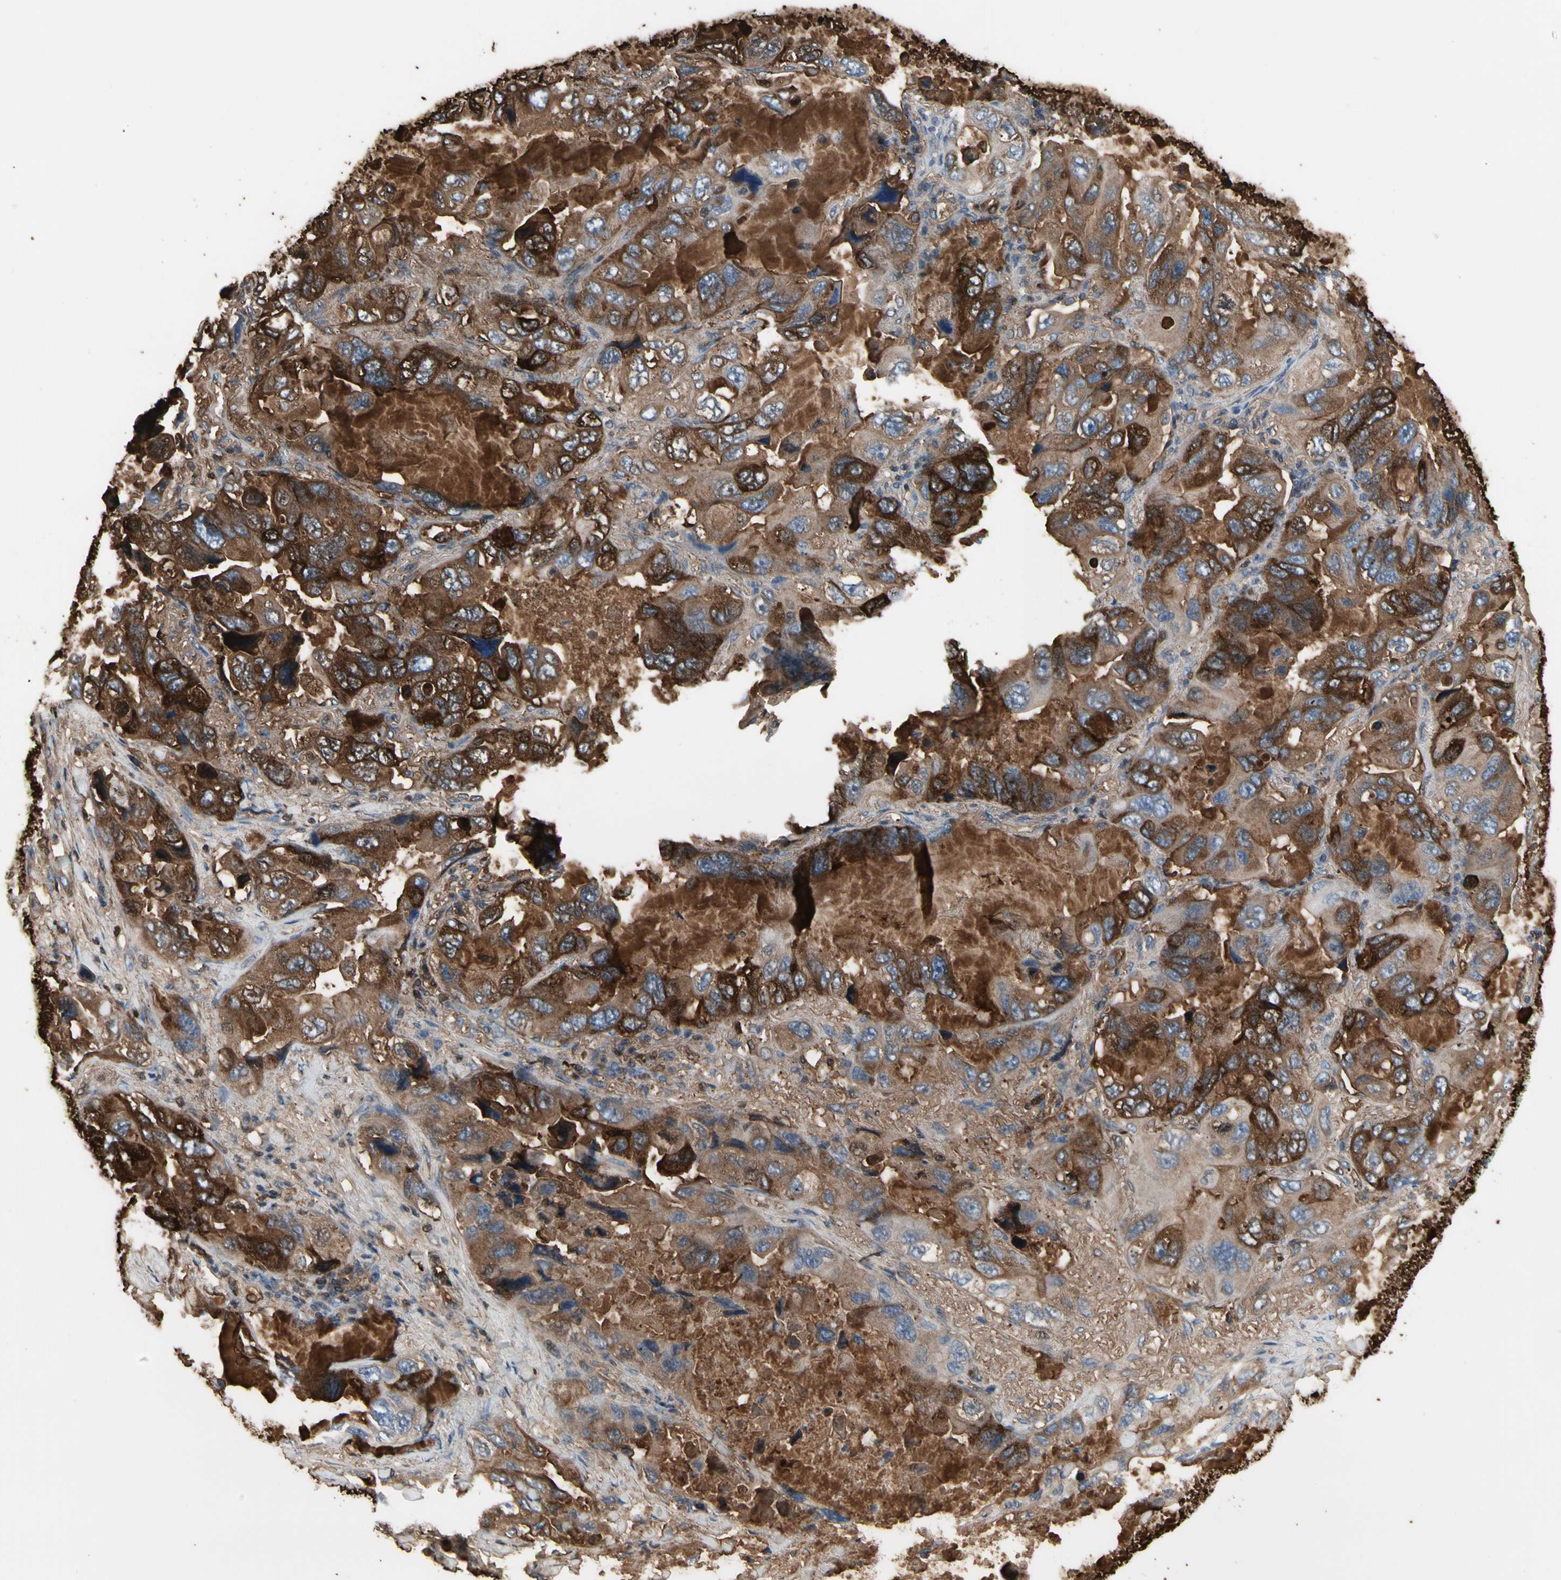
{"staining": {"intensity": "strong", "quantity": ">75%", "location": "cytoplasmic/membranous"}, "tissue": "lung cancer", "cell_type": "Tumor cells", "image_type": "cancer", "snomed": [{"axis": "morphology", "description": "Squamous cell carcinoma, NOS"}, {"axis": "topography", "description": "Lung"}], "caption": "The photomicrograph reveals immunohistochemical staining of squamous cell carcinoma (lung). There is strong cytoplasmic/membranous positivity is appreciated in approximately >75% of tumor cells.", "gene": "PIGR", "patient": {"sex": "female", "age": 73}}